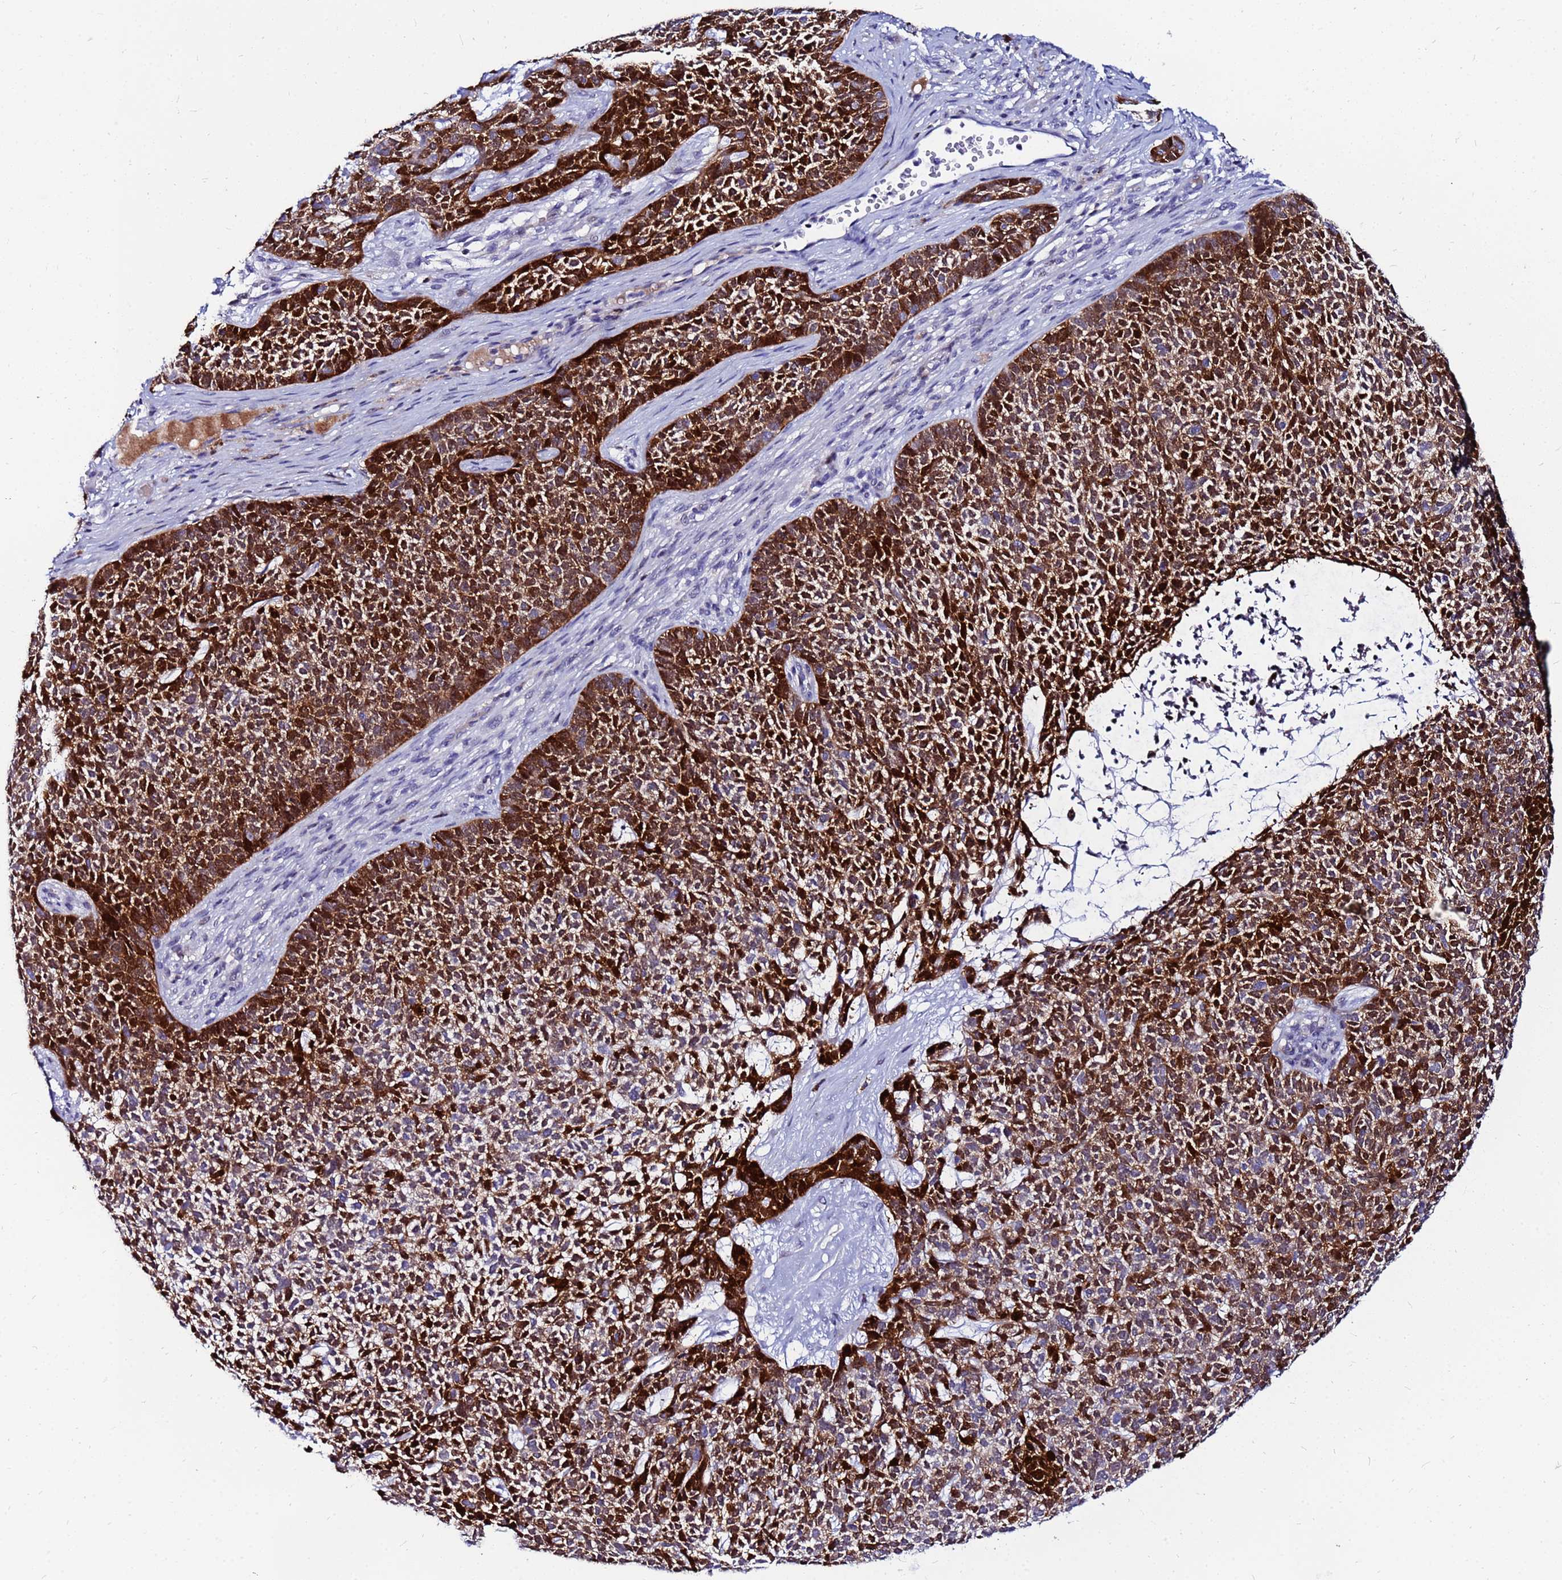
{"staining": {"intensity": "strong", "quantity": ">75%", "location": "cytoplasmic/membranous"}, "tissue": "skin cancer", "cell_type": "Tumor cells", "image_type": "cancer", "snomed": [{"axis": "morphology", "description": "Basal cell carcinoma"}, {"axis": "topography", "description": "Skin"}], "caption": "A high amount of strong cytoplasmic/membranous positivity is seen in approximately >75% of tumor cells in skin basal cell carcinoma tissue.", "gene": "PPP1R14C", "patient": {"sex": "female", "age": 84}}